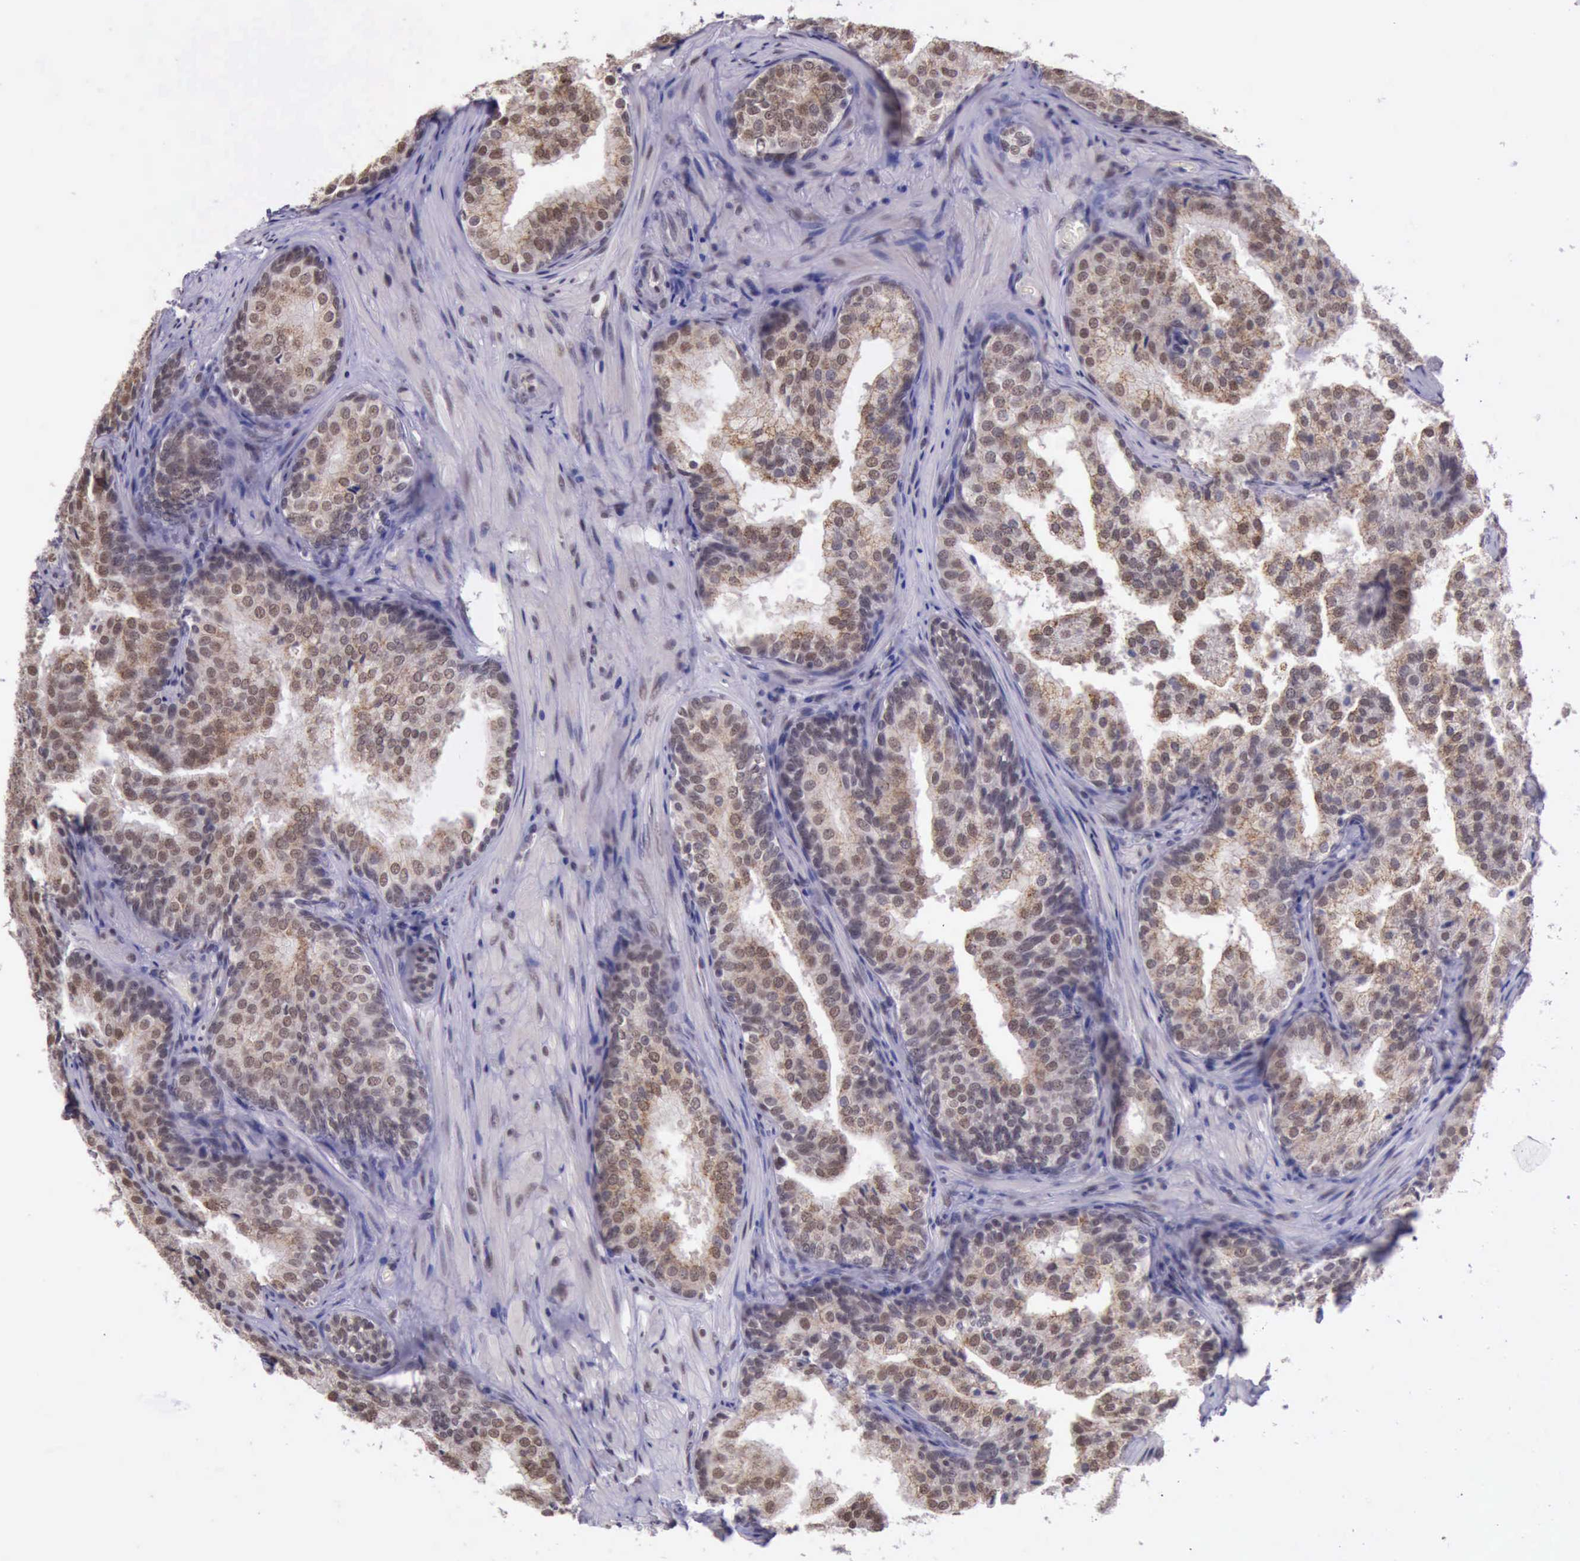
{"staining": {"intensity": "moderate", "quantity": ">75%", "location": "cytoplasmic/membranous,nuclear"}, "tissue": "prostate cancer", "cell_type": "Tumor cells", "image_type": "cancer", "snomed": [{"axis": "morphology", "description": "Adenocarcinoma, Low grade"}, {"axis": "topography", "description": "Prostate"}], "caption": "An immunohistochemistry photomicrograph of tumor tissue is shown. Protein staining in brown labels moderate cytoplasmic/membranous and nuclear positivity in prostate cancer within tumor cells.", "gene": "PRPF39", "patient": {"sex": "male", "age": 69}}